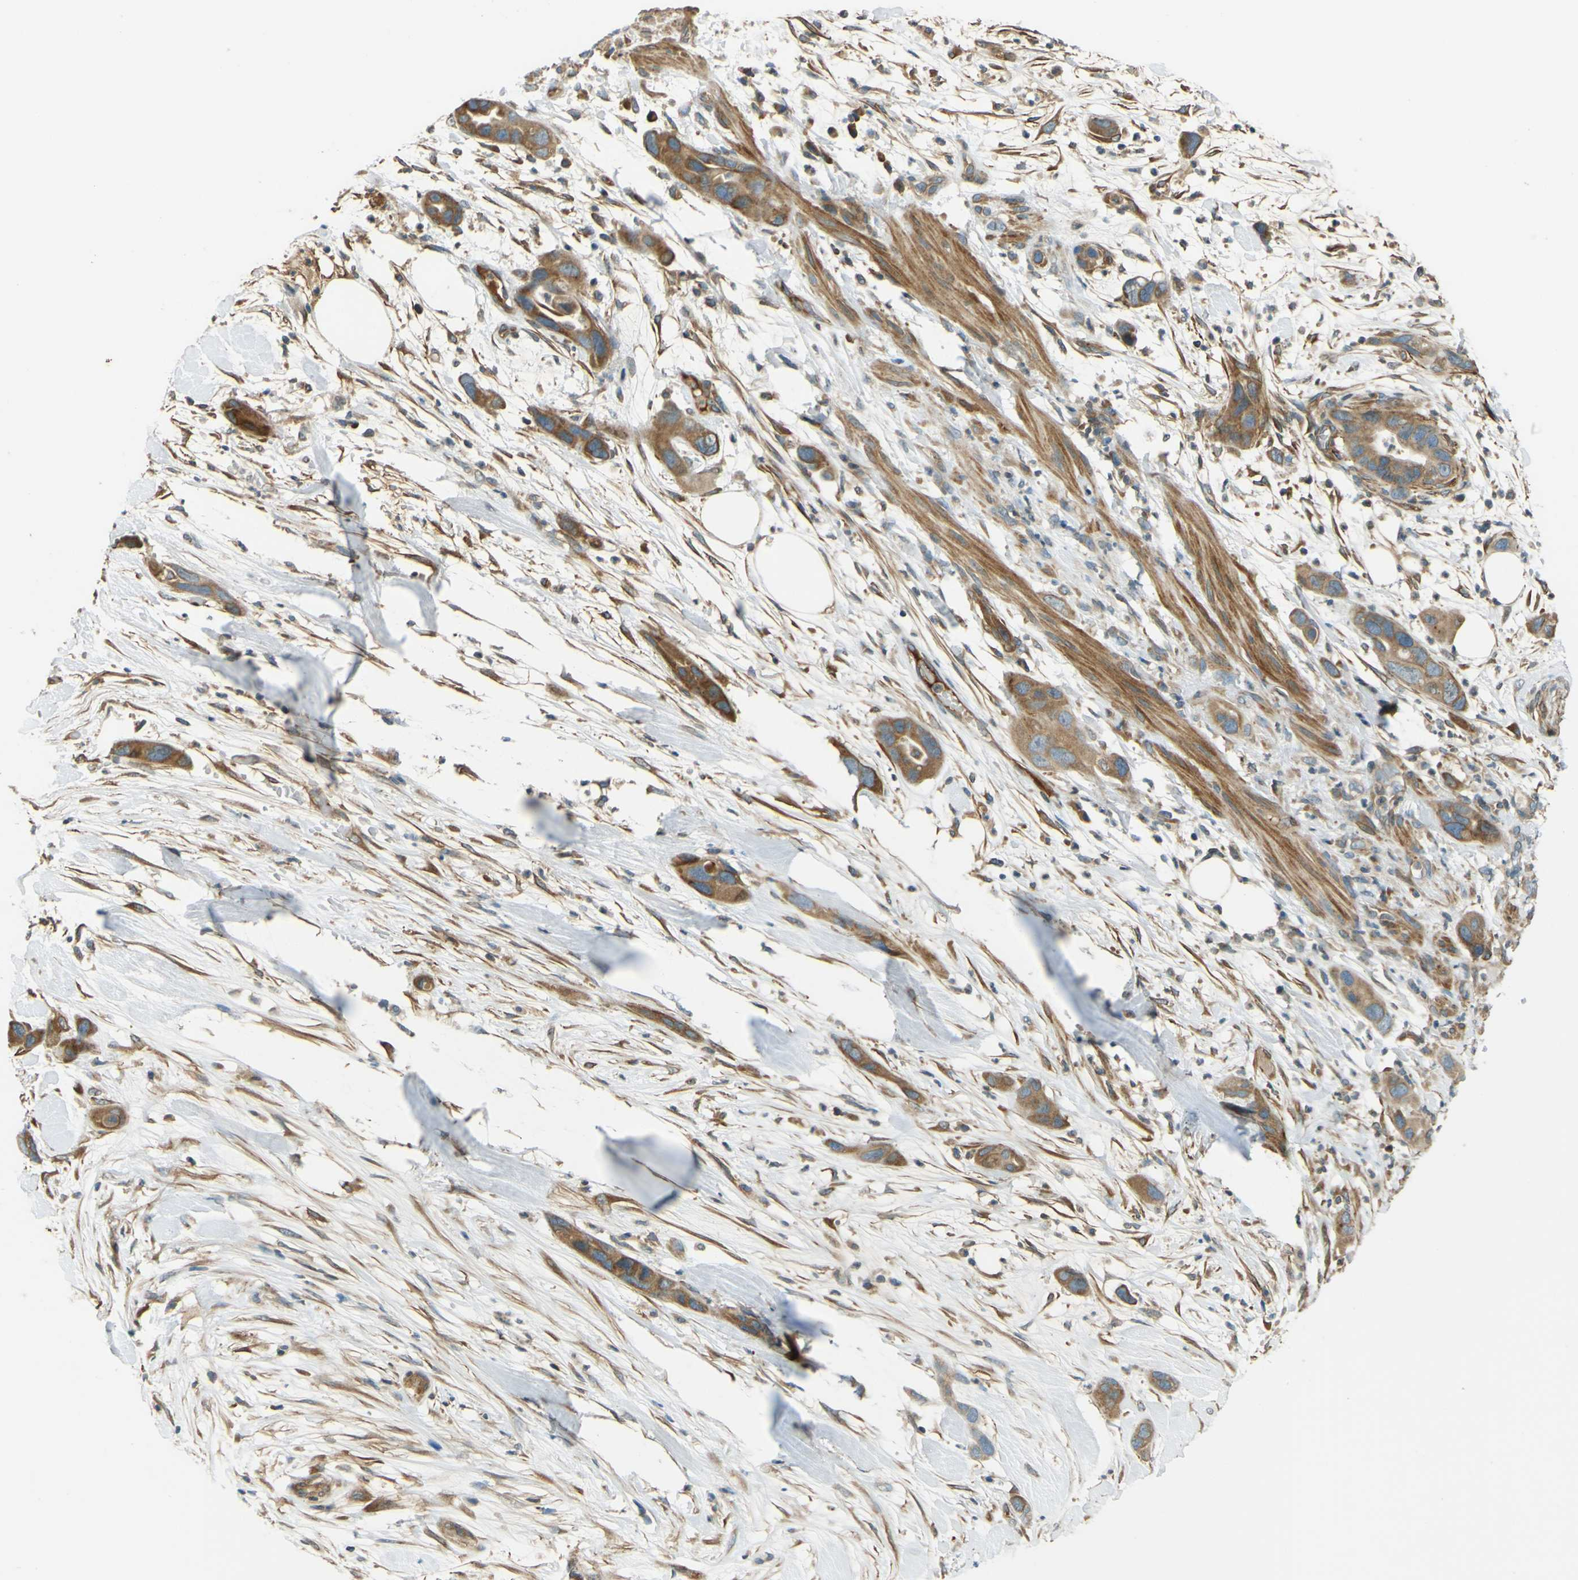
{"staining": {"intensity": "moderate", "quantity": ">75%", "location": "cytoplasmic/membranous"}, "tissue": "pancreatic cancer", "cell_type": "Tumor cells", "image_type": "cancer", "snomed": [{"axis": "morphology", "description": "Adenocarcinoma, NOS"}, {"axis": "topography", "description": "Pancreas"}], "caption": "IHC photomicrograph of pancreatic cancer (adenocarcinoma) stained for a protein (brown), which exhibits medium levels of moderate cytoplasmic/membranous expression in about >75% of tumor cells.", "gene": "LPCAT1", "patient": {"sex": "female", "age": 71}}